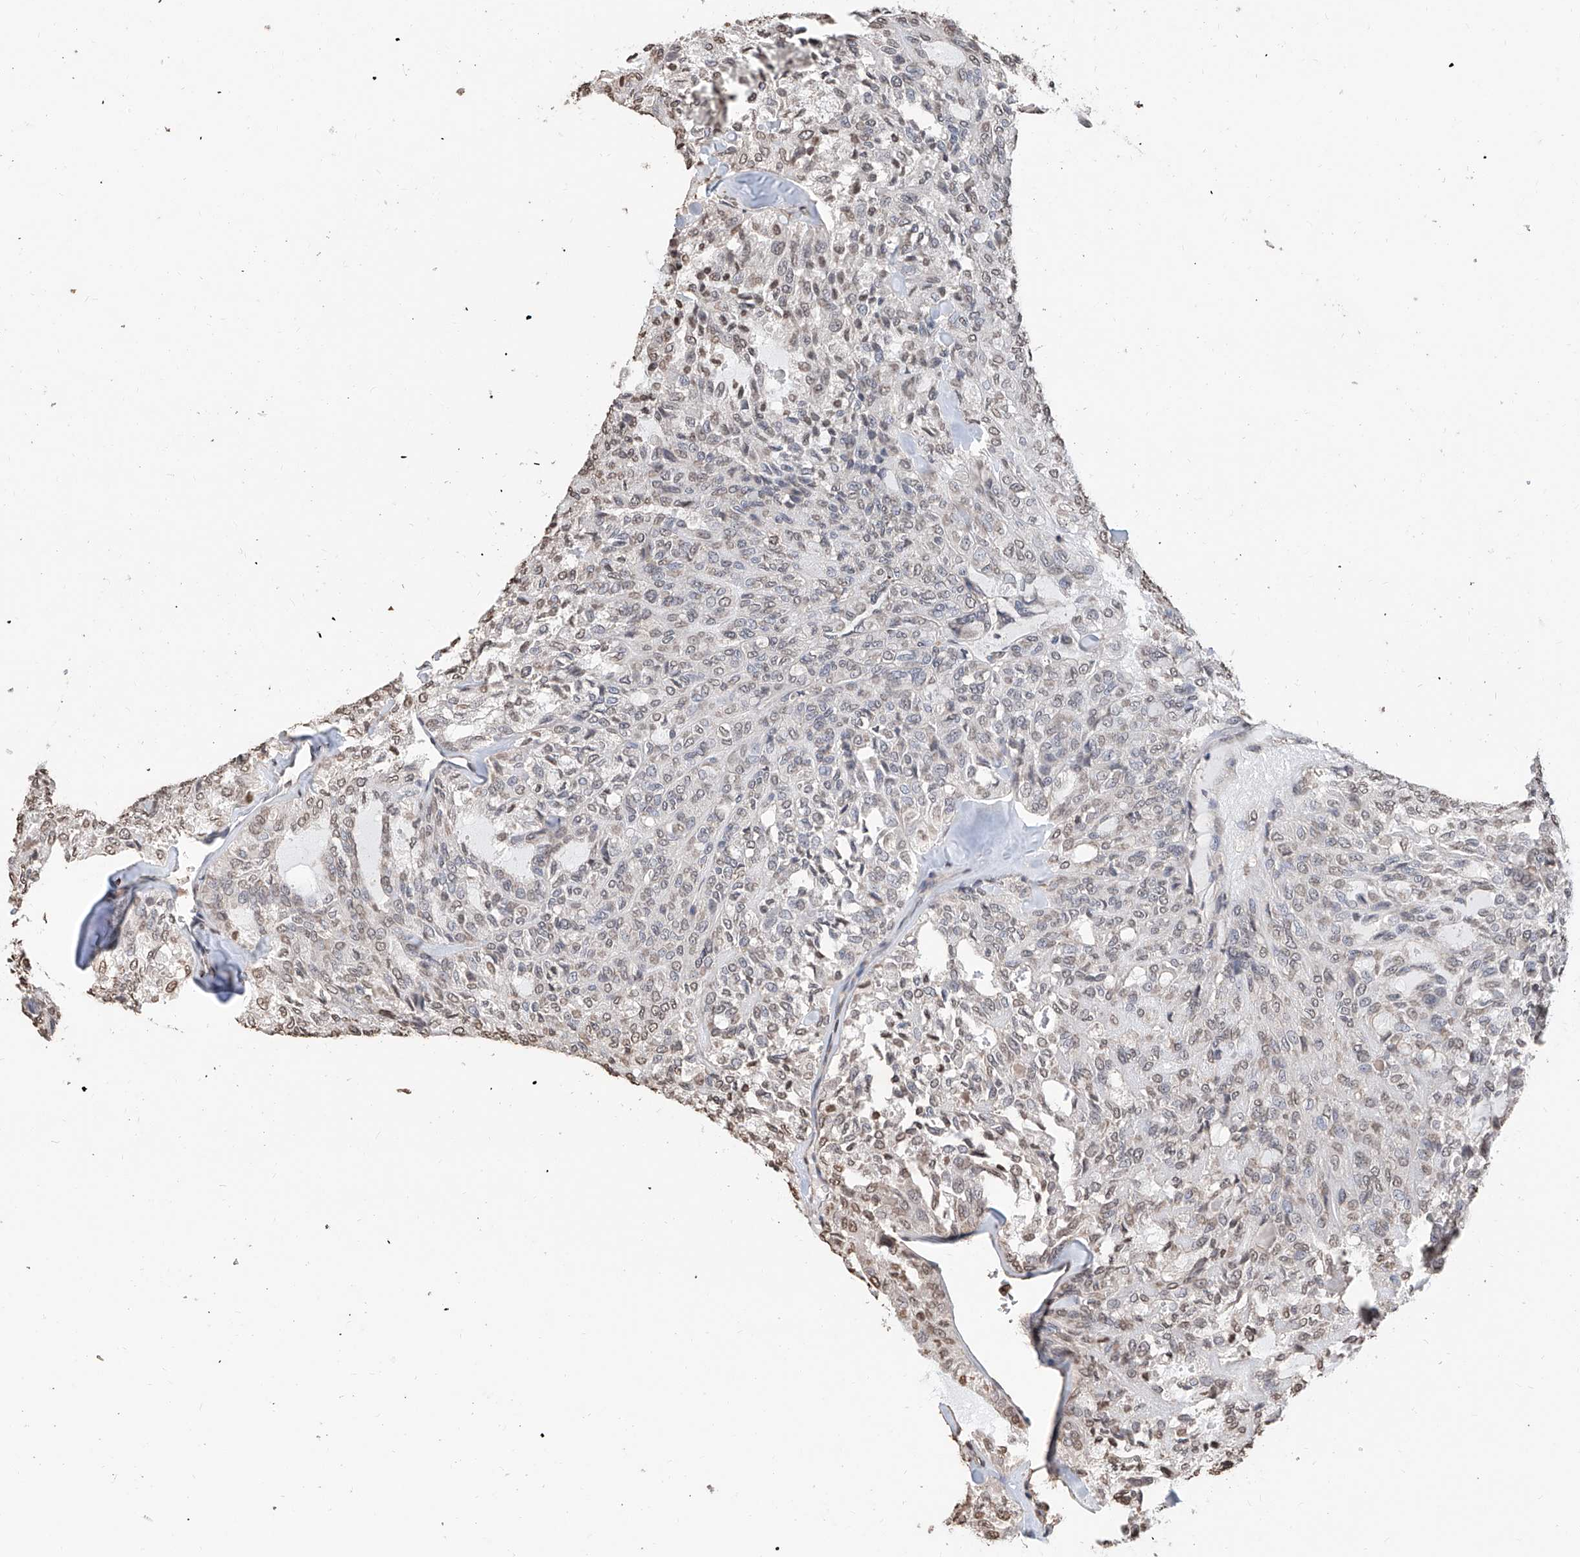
{"staining": {"intensity": "weak", "quantity": "25%-75%", "location": "nuclear"}, "tissue": "thyroid cancer", "cell_type": "Tumor cells", "image_type": "cancer", "snomed": [{"axis": "morphology", "description": "Follicular adenoma carcinoma, NOS"}, {"axis": "topography", "description": "Thyroid gland"}], "caption": "IHC (DAB (3,3'-diaminobenzidine)) staining of thyroid cancer shows weak nuclear protein positivity in approximately 25%-75% of tumor cells. Using DAB (3,3'-diaminobenzidine) (brown) and hematoxylin (blue) stains, captured at high magnification using brightfield microscopy.", "gene": "RP9", "patient": {"sex": "male", "age": 75}}